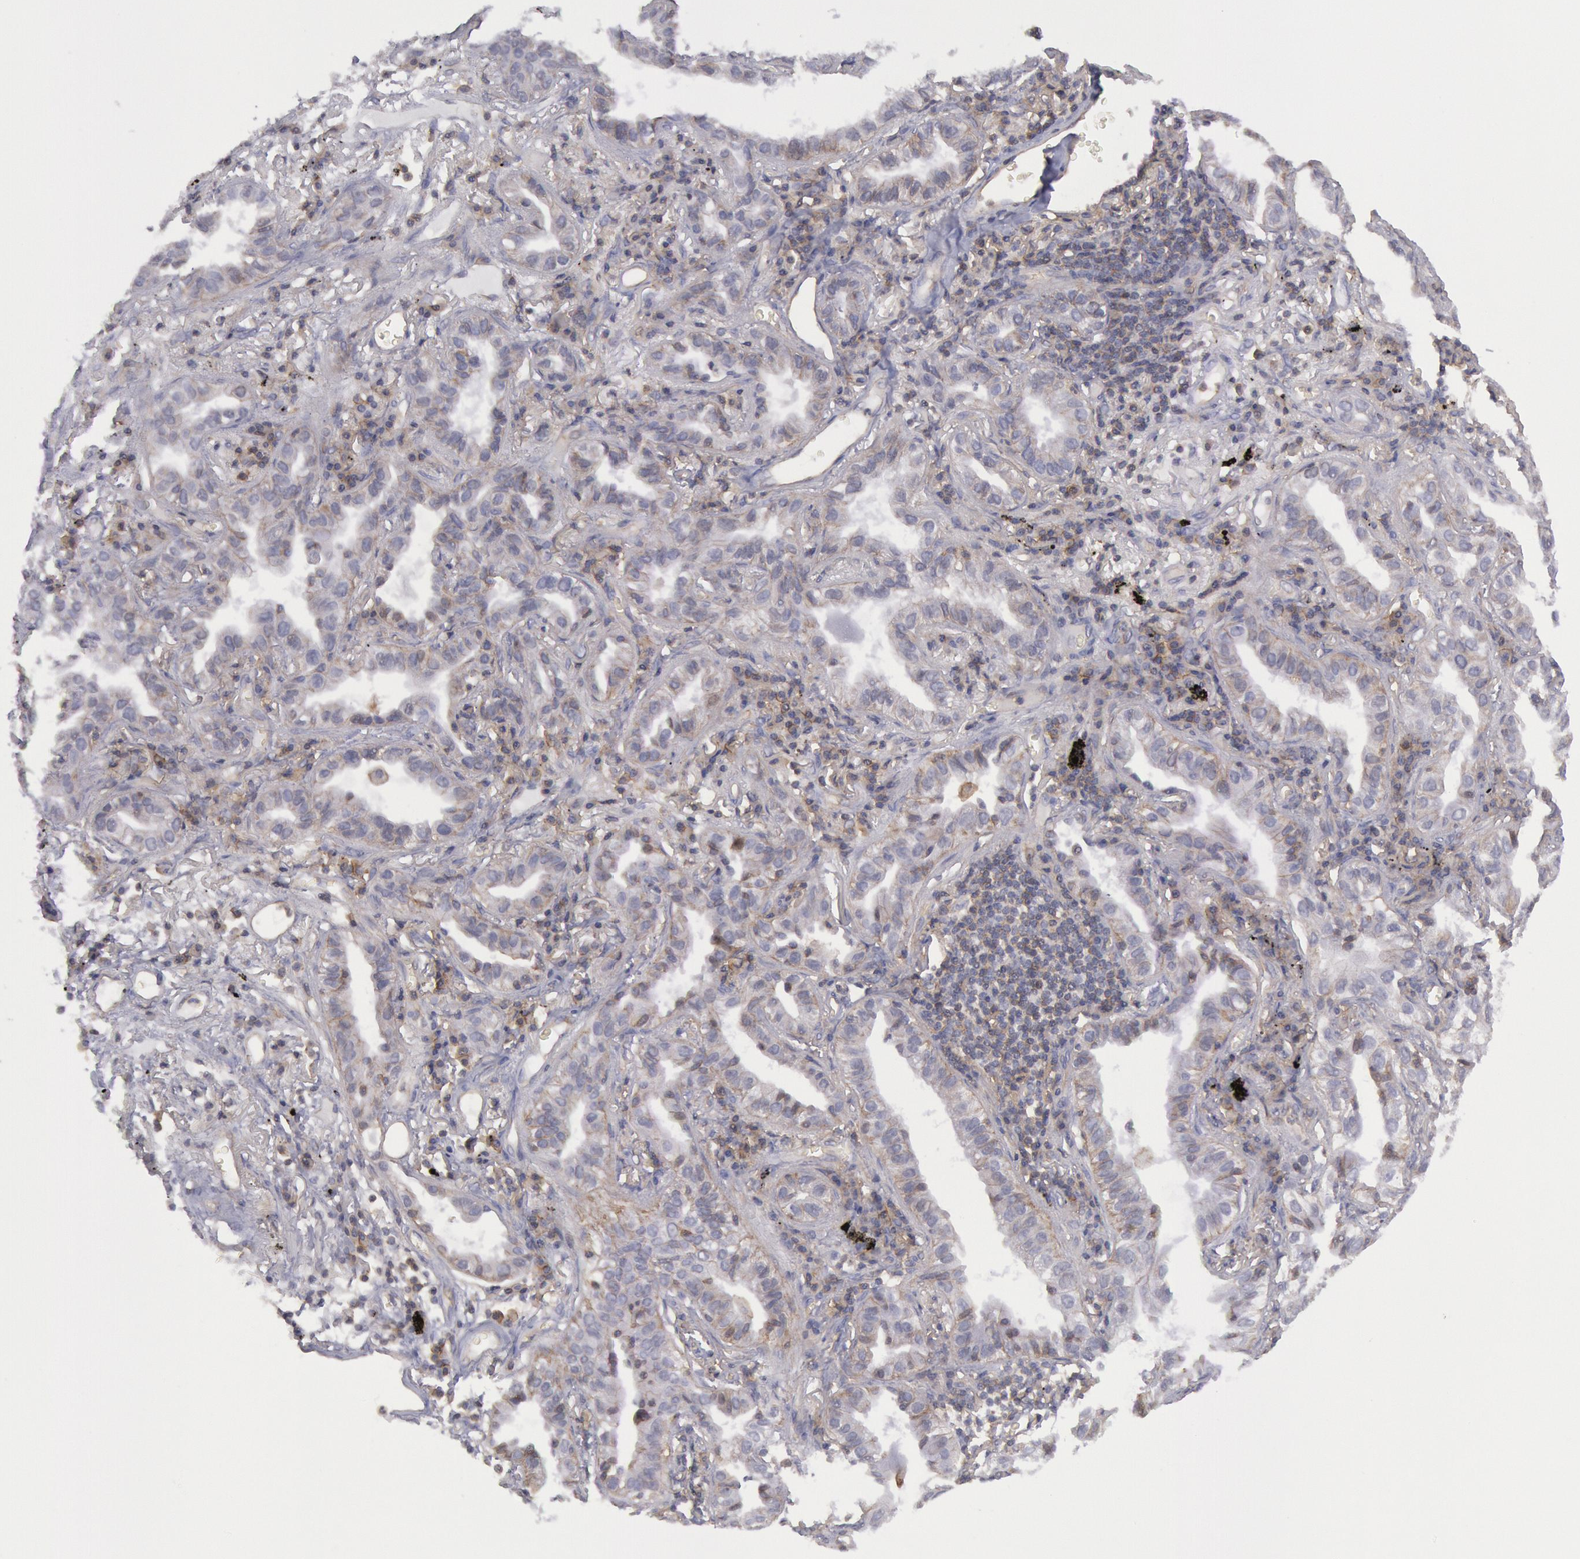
{"staining": {"intensity": "weak", "quantity": "<25%", "location": "cytoplasmic/membranous"}, "tissue": "lung cancer", "cell_type": "Tumor cells", "image_type": "cancer", "snomed": [{"axis": "morphology", "description": "Adenocarcinoma, NOS"}, {"axis": "topography", "description": "Lung"}], "caption": "This histopathology image is of lung cancer (adenocarcinoma) stained with immunohistochemistry (IHC) to label a protein in brown with the nuclei are counter-stained blue. There is no positivity in tumor cells.", "gene": "STX4", "patient": {"sex": "female", "age": 50}}